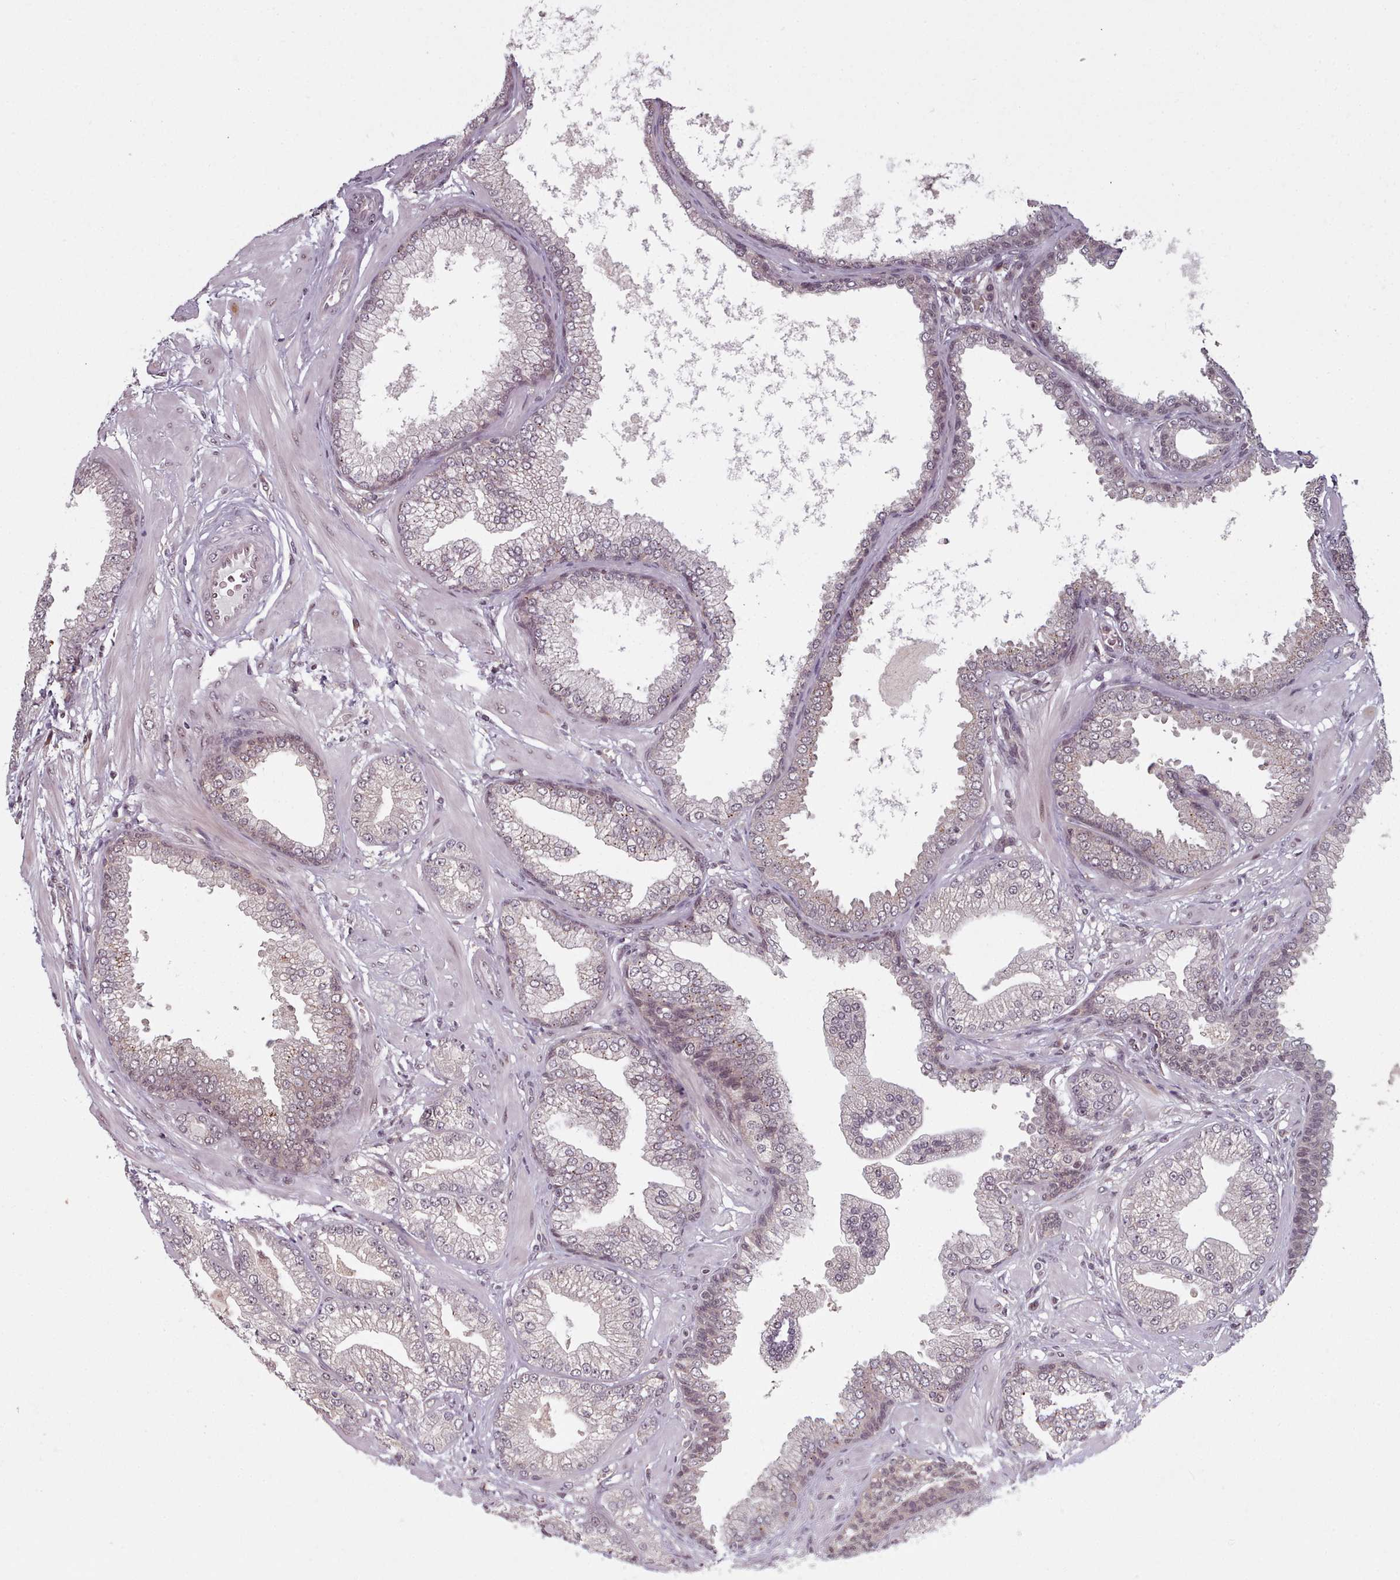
{"staining": {"intensity": "negative", "quantity": "none", "location": "none"}, "tissue": "prostate cancer", "cell_type": "Tumor cells", "image_type": "cancer", "snomed": [{"axis": "morphology", "description": "Adenocarcinoma, Low grade"}, {"axis": "topography", "description": "Prostate"}], "caption": "Histopathology image shows no significant protein positivity in tumor cells of low-grade adenocarcinoma (prostate). The staining is performed using DAB brown chromogen with nuclei counter-stained in using hematoxylin.", "gene": "DHX8", "patient": {"sex": "male", "age": 55}}